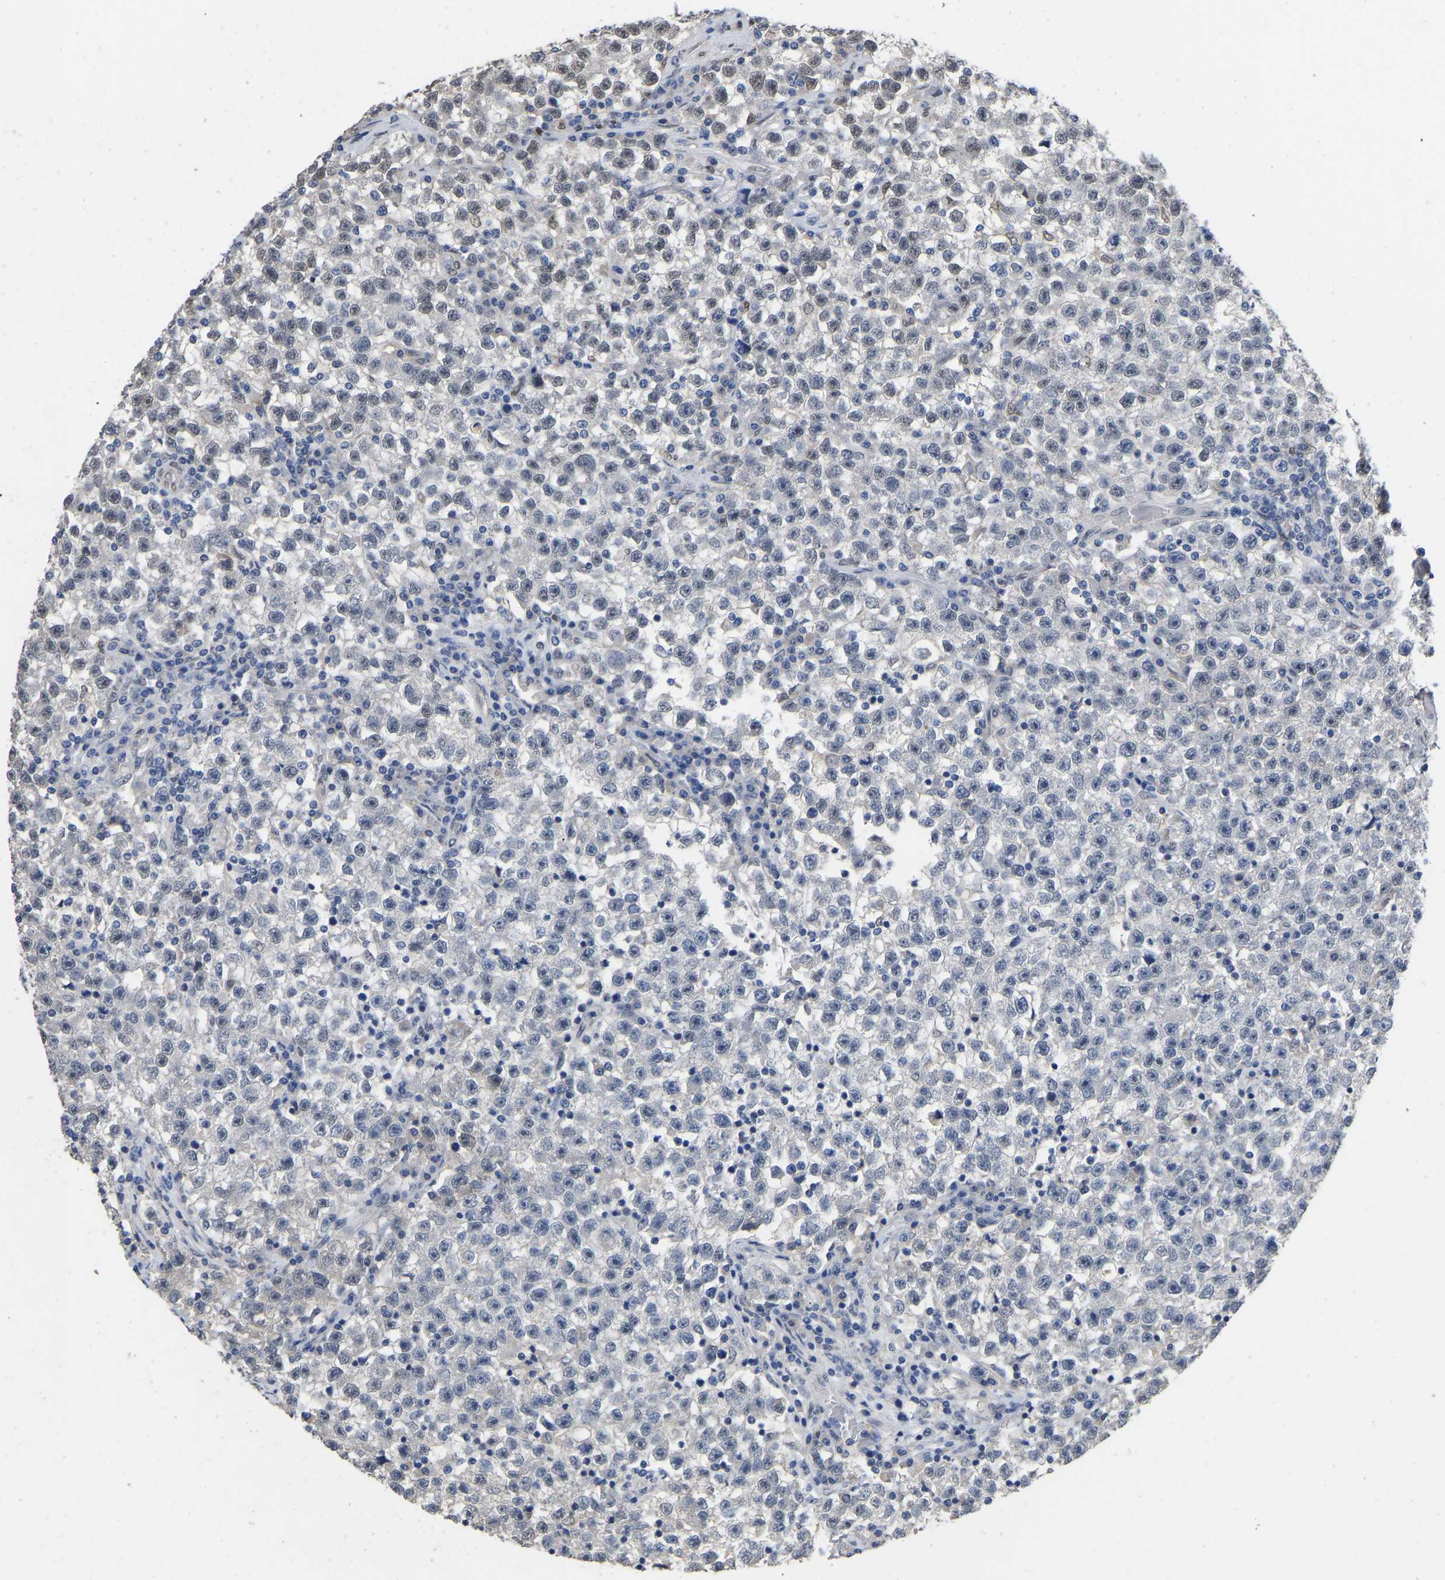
{"staining": {"intensity": "moderate", "quantity": "<25%", "location": "nuclear"}, "tissue": "testis cancer", "cell_type": "Tumor cells", "image_type": "cancer", "snomed": [{"axis": "morphology", "description": "Seminoma, NOS"}, {"axis": "topography", "description": "Testis"}], "caption": "The histopathology image exhibits a brown stain indicating the presence of a protein in the nuclear of tumor cells in testis seminoma.", "gene": "QKI", "patient": {"sex": "male", "age": 22}}